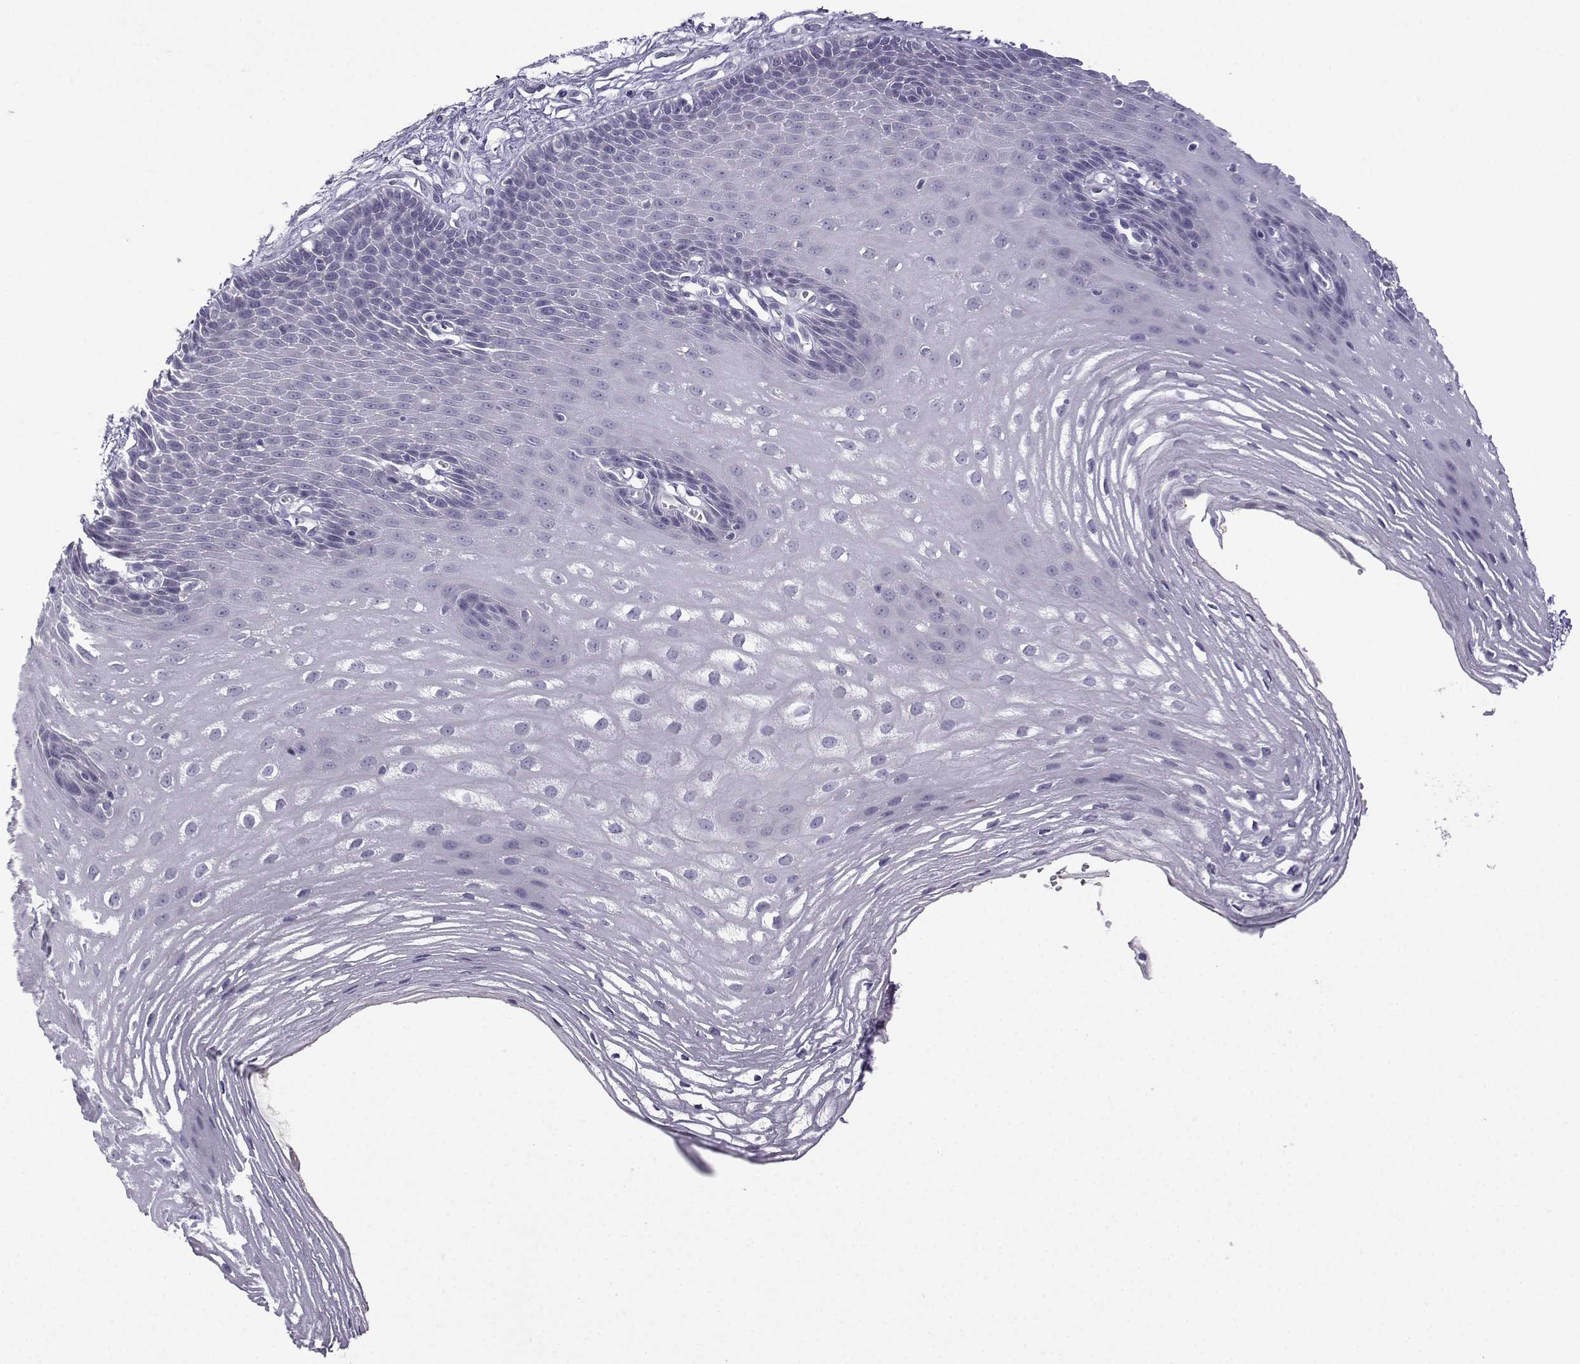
{"staining": {"intensity": "negative", "quantity": "none", "location": "none"}, "tissue": "esophagus", "cell_type": "Squamous epithelial cells", "image_type": "normal", "snomed": [{"axis": "morphology", "description": "Normal tissue, NOS"}, {"axis": "topography", "description": "Esophagus"}], "caption": "Immunohistochemistry (IHC) micrograph of unremarkable human esophagus stained for a protein (brown), which demonstrates no positivity in squamous epithelial cells. (Stains: DAB immunohistochemistry (IHC) with hematoxylin counter stain, Microscopy: brightfield microscopy at high magnification).", "gene": "SPACA7", "patient": {"sex": "male", "age": 72}}